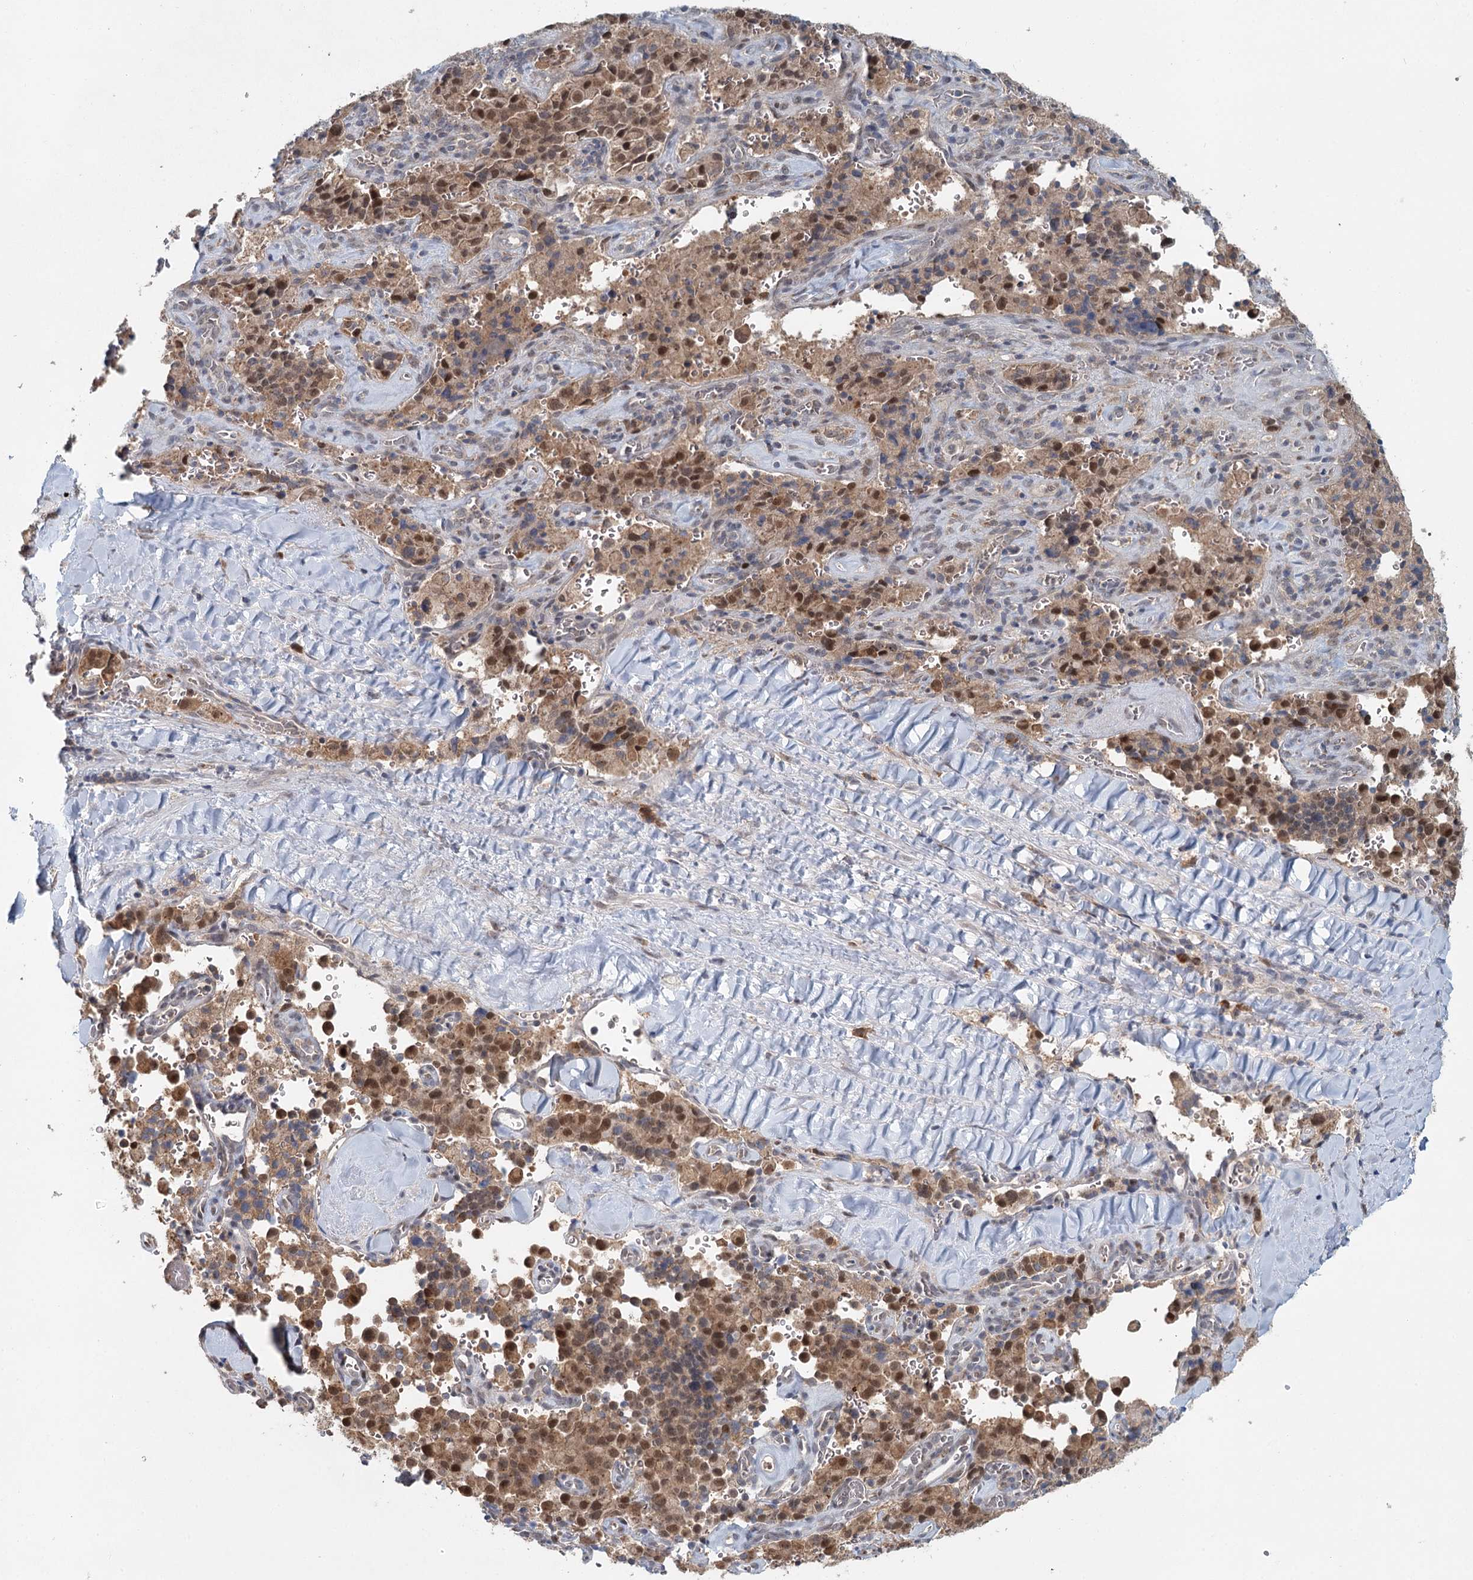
{"staining": {"intensity": "moderate", "quantity": ">75%", "location": "cytoplasmic/membranous,nuclear"}, "tissue": "pancreatic cancer", "cell_type": "Tumor cells", "image_type": "cancer", "snomed": [{"axis": "morphology", "description": "Adenocarcinoma, NOS"}, {"axis": "topography", "description": "Pancreas"}], "caption": "Protein analysis of adenocarcinoma (pancreatic) tissue exhibits moderate cytoplasmic/membranous and nuclear positivity in approximately >75% of tumor cells.", "gene": "ADK", "patient": {"sex": "male", "age": 65}}